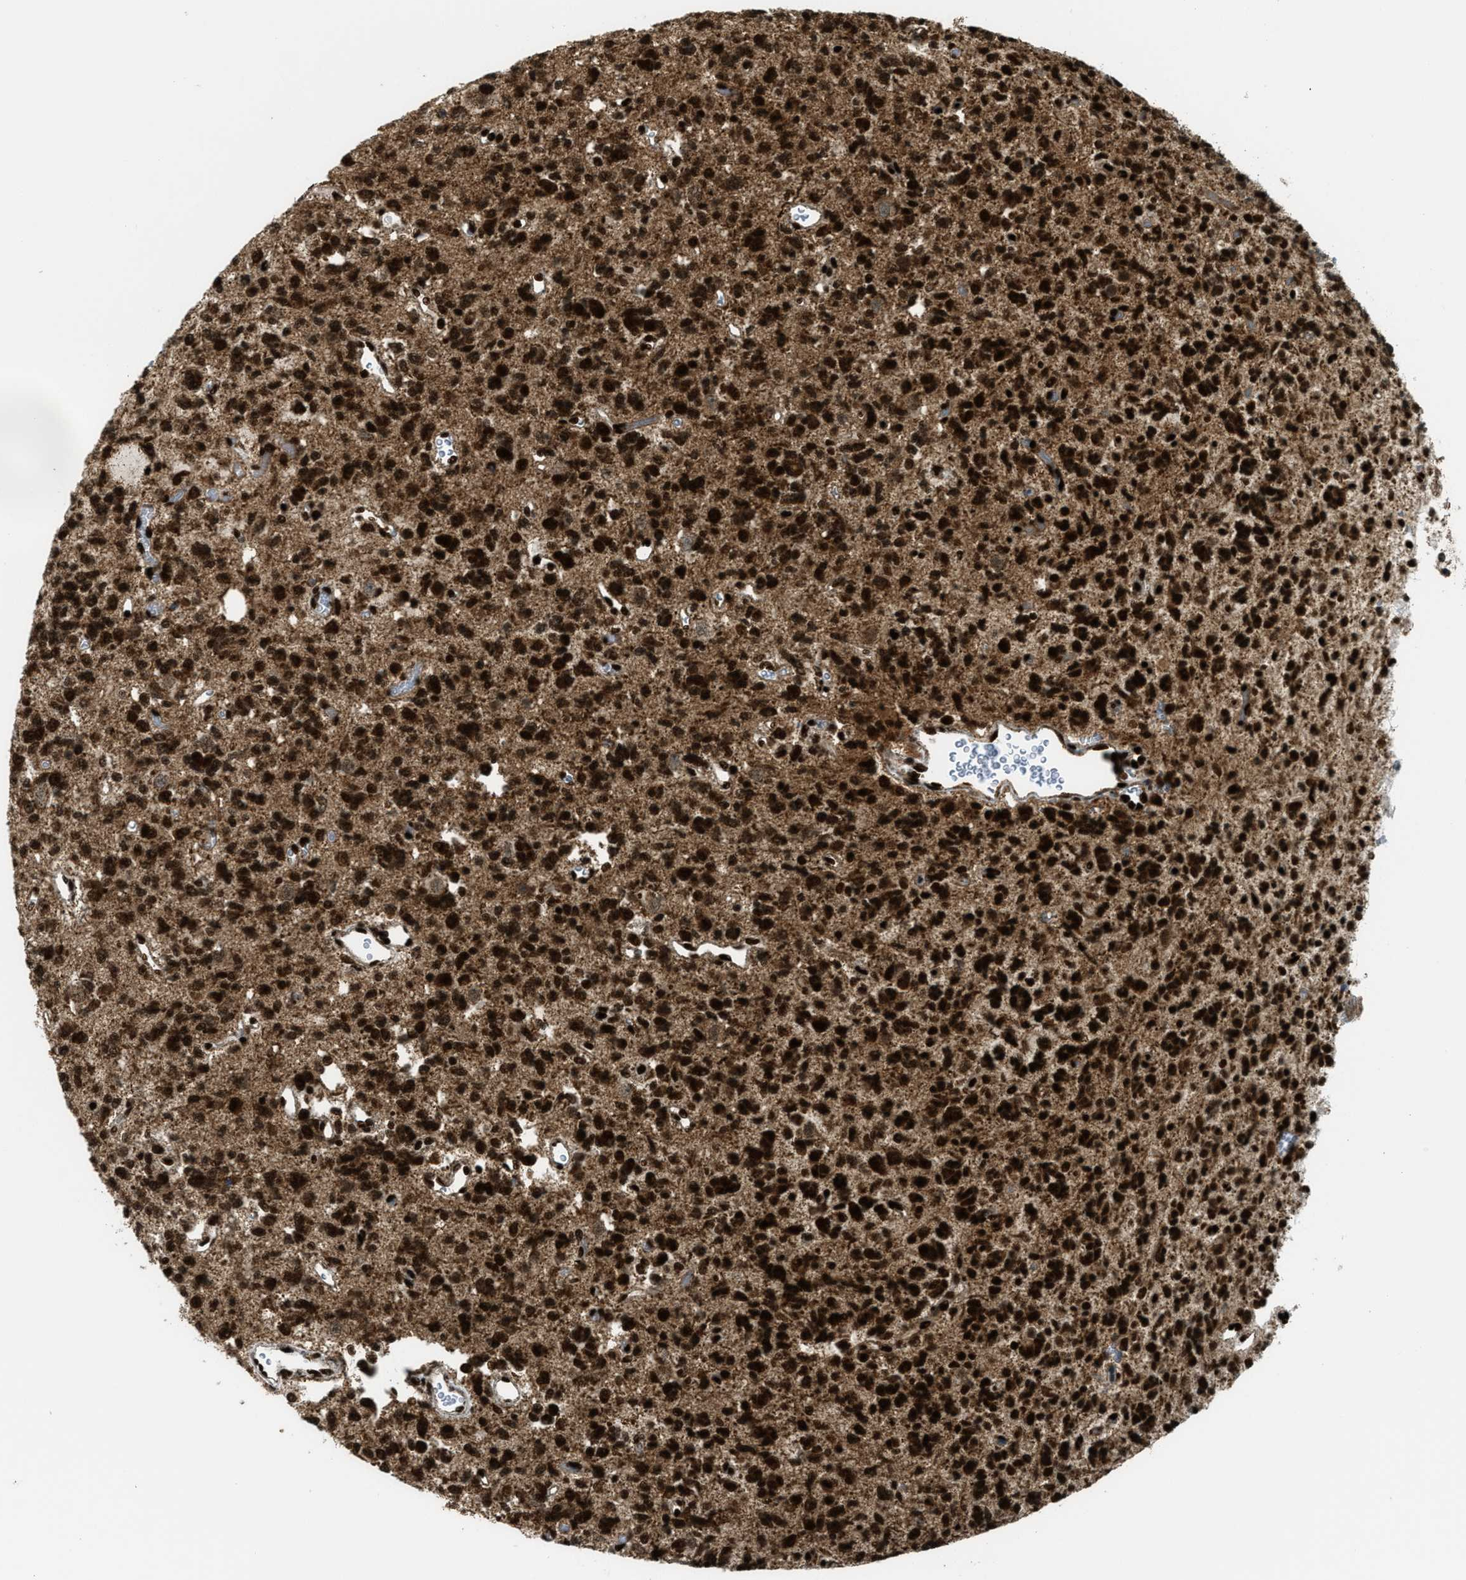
{"staining": {"intensity": "strong", "quantity": ">75%", "location": "cytoplasmic/membranous,nuclear"}, "tissue": "glioma", "cell_type": "Tumor cells", "image_type": "cancer", "snomed": [{"axis": "morphology", "description": "Glioma, malignant, Low grade"}, {"axis": "topography", "description": "Brain"}], "caption": "This is an image of IHC staining of glioma, which shows strong positivity in the cytoplasmic/membranous and nuclear of tumor cells.", "gene": "GABPB1", "patient": {"sex": "male", "age": 38}}